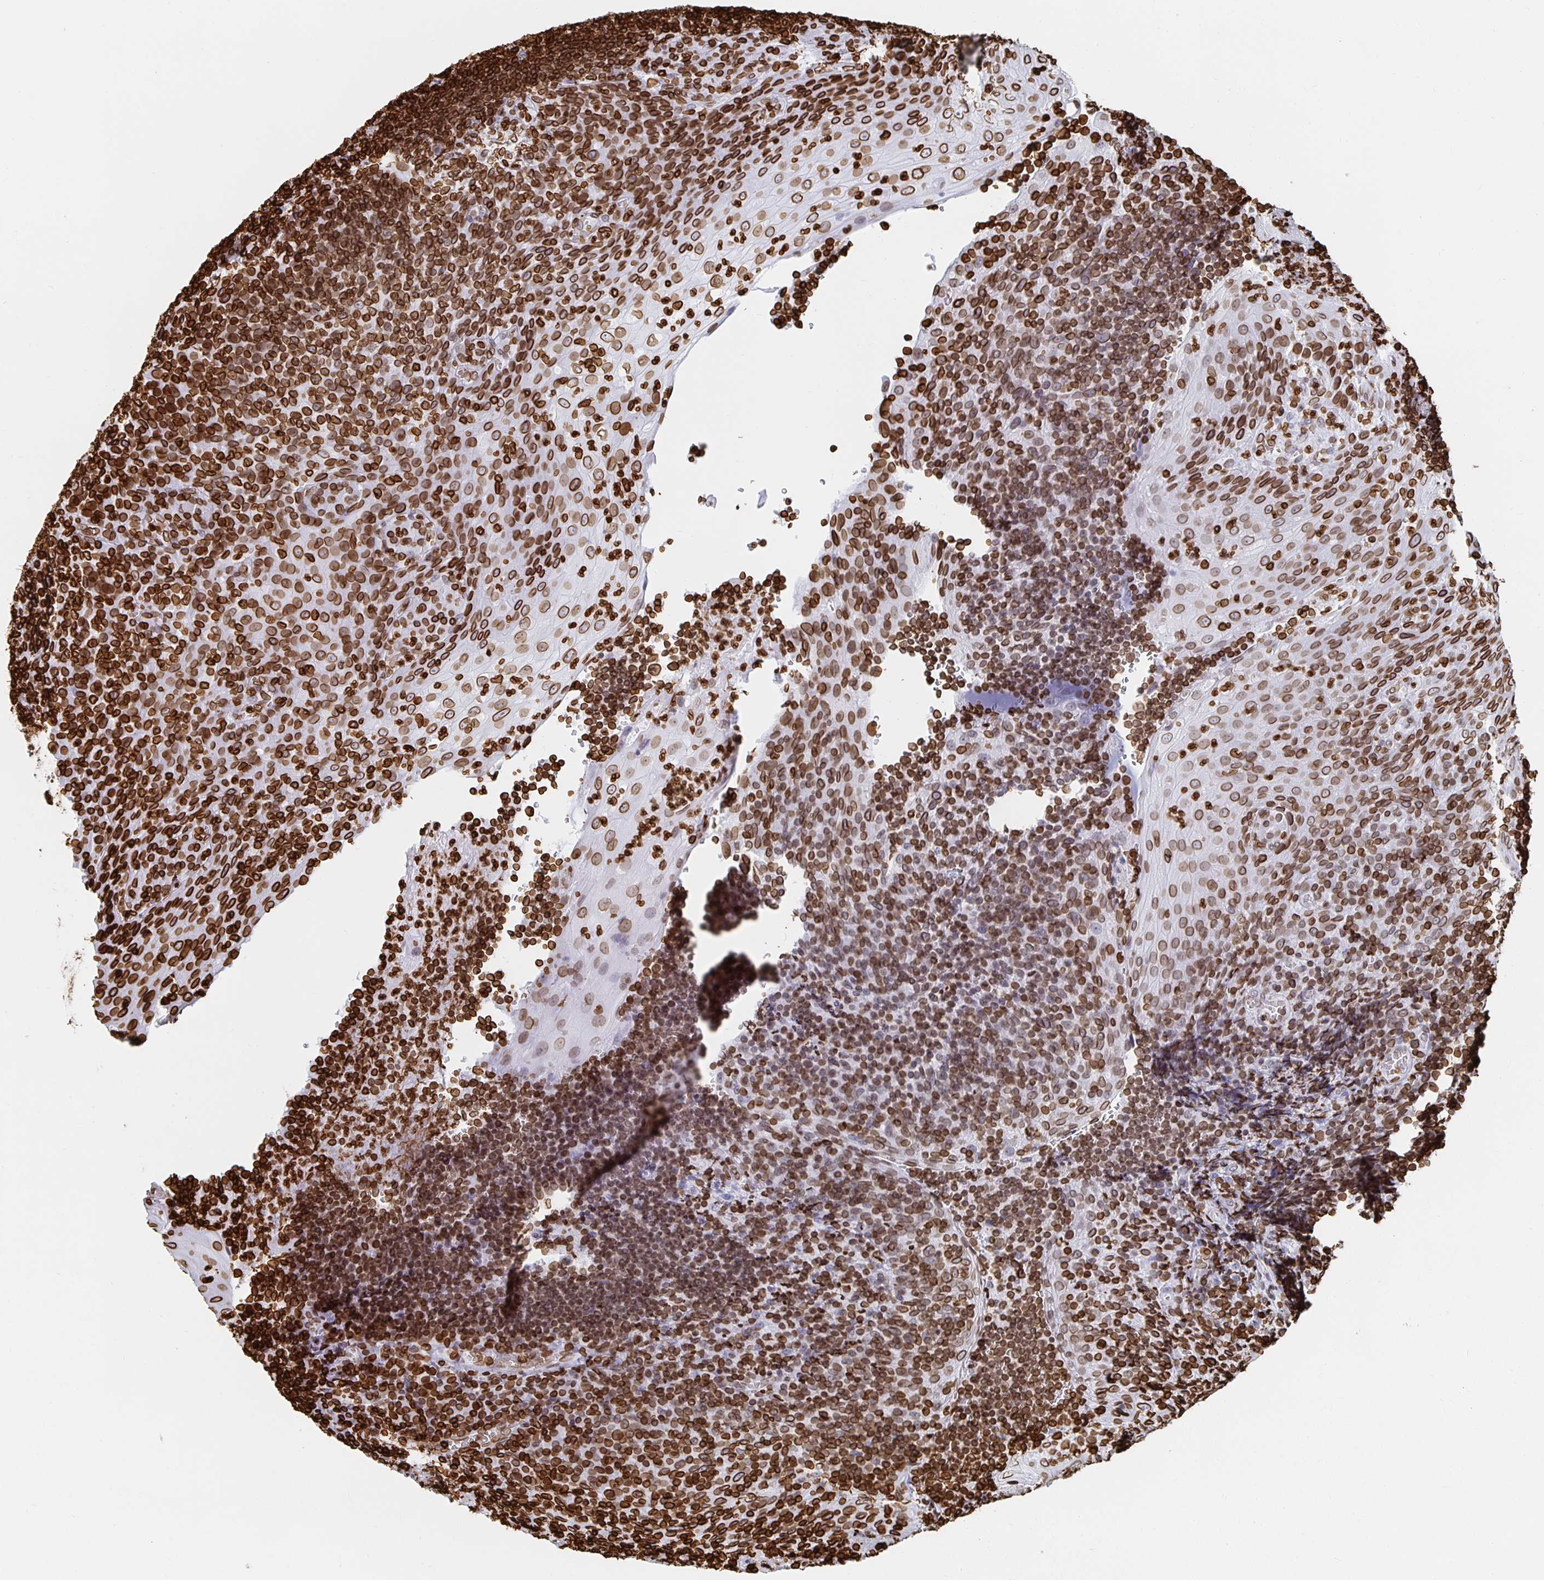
{"staining": {"intensity": "strong", "quantity": ">75%", "location": "cytoplasmic/membranous,nuclear"}, "tissue": "tonsil", "cell_type": "Non-germinal center cells", "image_type": "normal", "snomed": [{"axis": "morphology", "description": "Normal tissue, NOS"}, {"axis": "topography", "description": "Tonsil"}], "caption": "Protein expression analysis of unremarkable human tonsil reveals strong cytoplasmic/membranous,nuclear expression in about >75% of non-germinal center cells. The staining was performed using DAB to visualize the protein expression in brown, while the nuclei were stained in blue with hematoxylin (Magnification: 20x).", "gene": "LMNB1", "patient": {"sex": "male", "age": 17}}